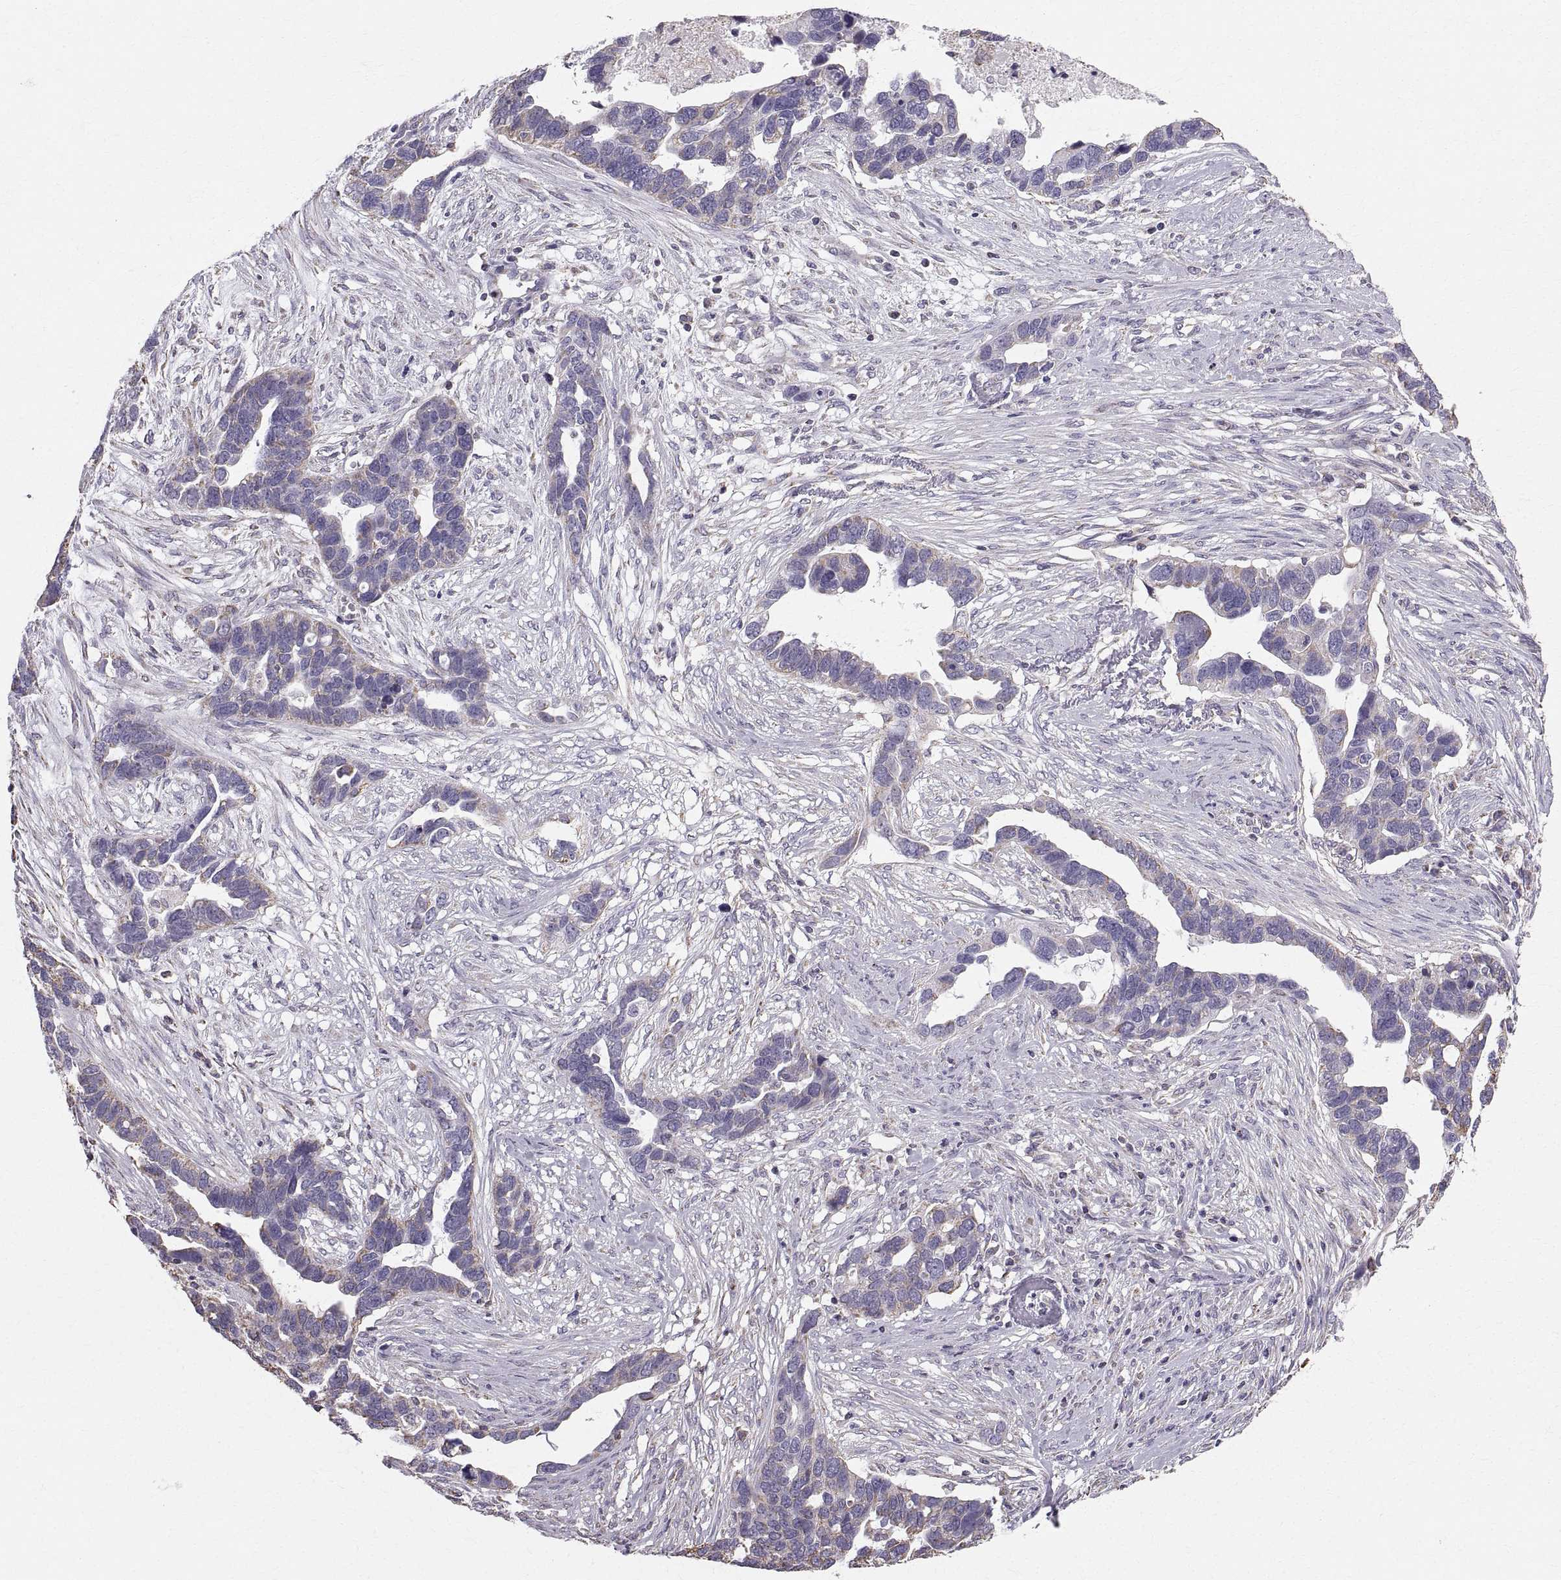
{"staining": {"intensity": "weak", "quantity": "<25%", "location": "cytoplasmic/membranous"}, "tissue": "ovarian cancer", "cell_type": "Tumor cells", "image_type": "cancer", "snomed": [{"axis": "morphology", "description": "Cystadenocarcinoma, serous, NOS"}, {"axis": "topography", "description": "Ovary"}], "caption": "High magnification brightfield microscopy of serous cystadenocarcinoma (ovarian) stained with DAB (brown) and counterstained with hematoxylin (blue): tumor cells show no significant expression.", "gene": "STMND1", "patient": {"sex": "female", "age": 54}}